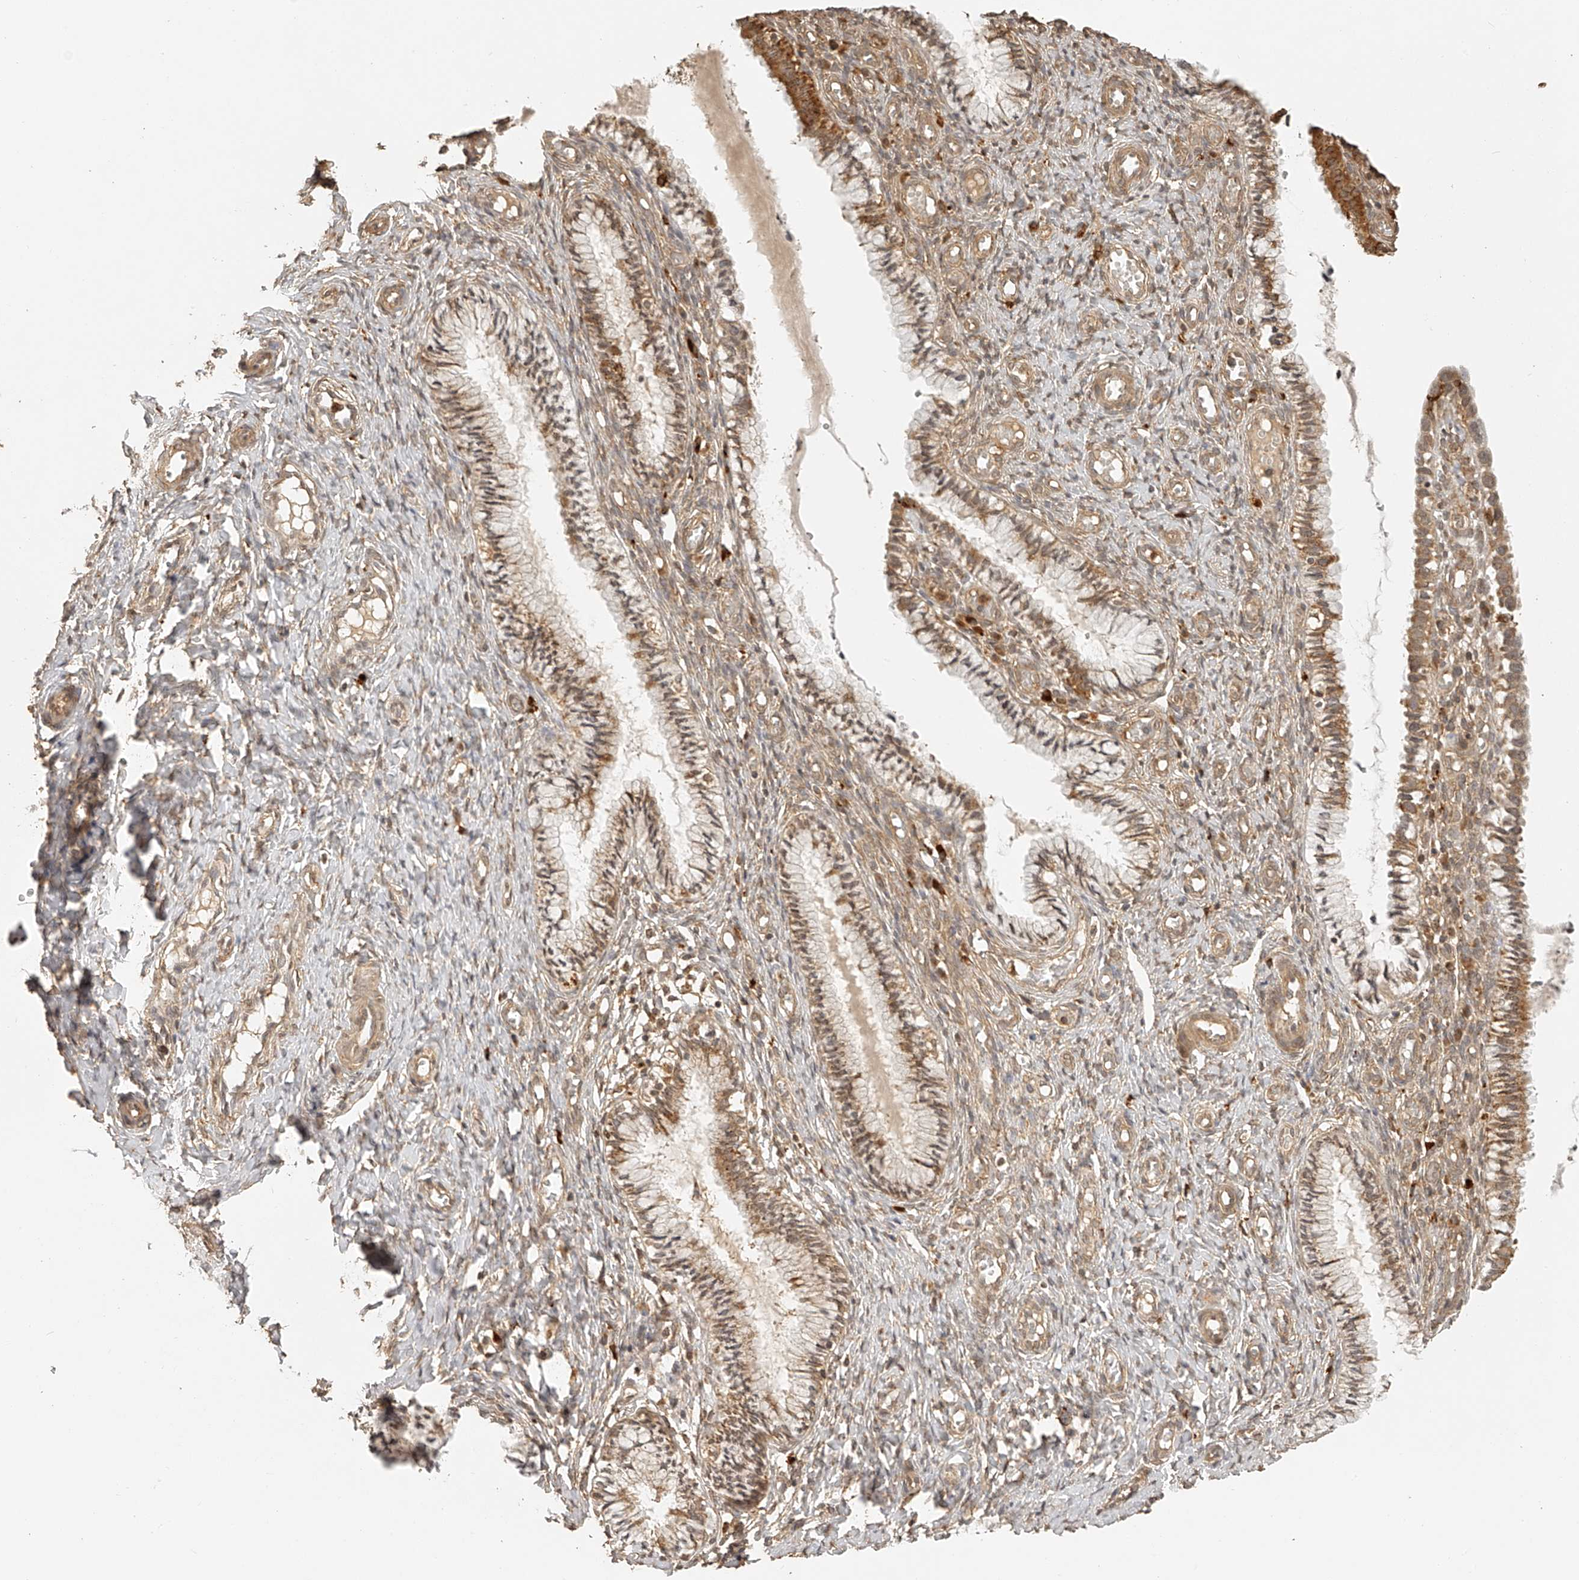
{"staining": {"intensity": "moderate", "quantity": ">75%", "location": "cytoplasmic/membranous"}, "tissue": "cervix", "cell_type": "Glandular cells", "image_type": "normal", "snomed": [{"axis": "morphology", "description": "Normal tissue, NOS"}, {"axis": "topography", "description": "Cervix"}], "caption": "The photomicrograph reveals staining of normal cervix, revealing moderate cytoplasmic/membranous protein staining (brown color) within glandular cells. The protein of interest is shown in brown color, while the nuclei are stained blue.", "gene": "BCL2L11", "patient": {"sex": "female", "age": 27}}